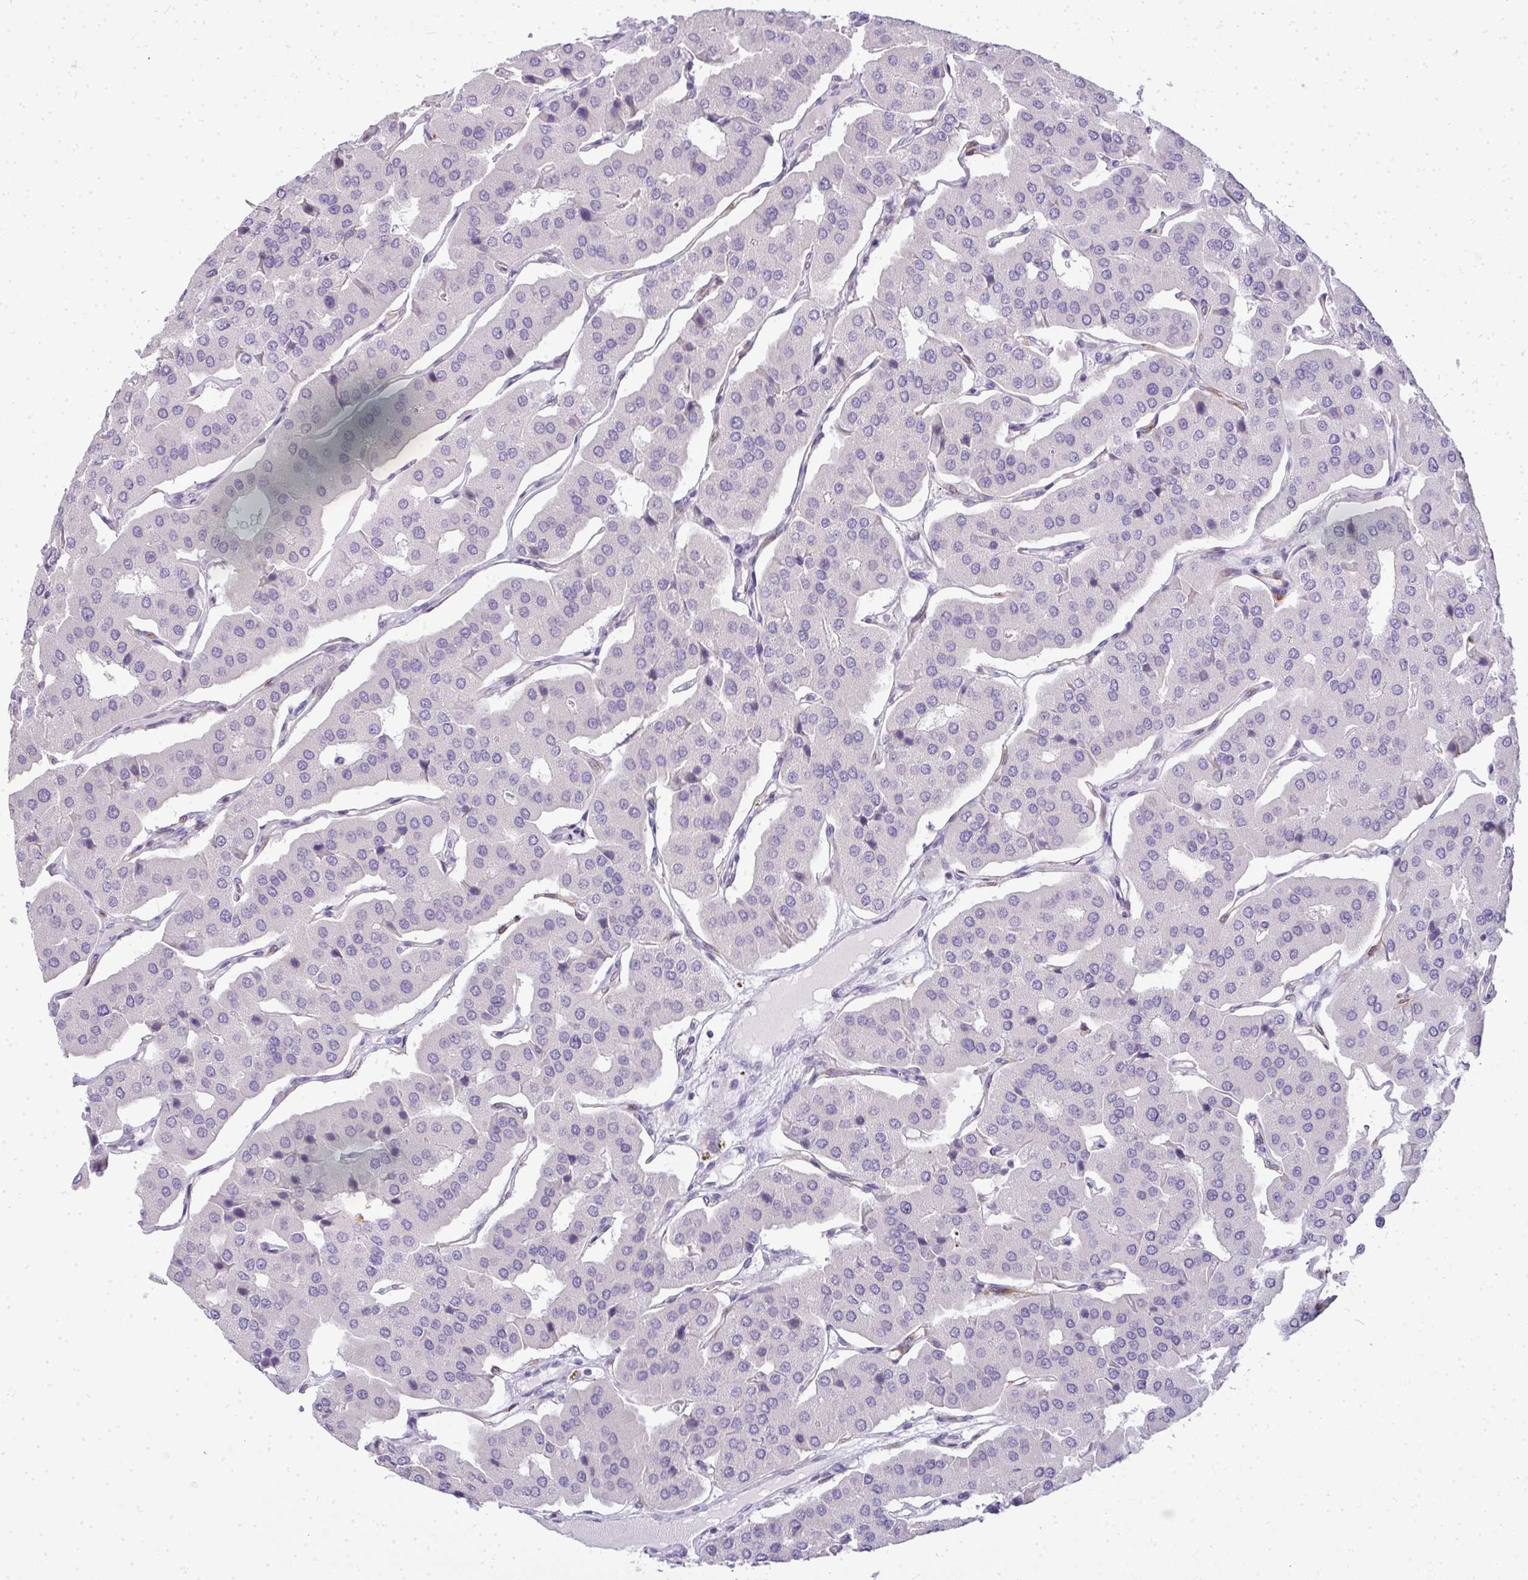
{"staining": {"intensity": "negative", "quantity": "none", "location": "none"}, "tissue": "parathyroid gland", "cell_type": "Glandular cells", "image_type": "normal", "snomed": [{"axis": "morphology", "description": "Normal tissue, NOS"}, {"axis": "morphology", "description": "Adenoma, NOS"}, {"axis": "topography", "description": "Parathyroid gland"}], "caption": "A photomicrograph of parathyroid gland stained for a protein displays no brown staining in glandular cells.", "gene": "LIPE", "patient": {"sex": "female", "age": 86}}